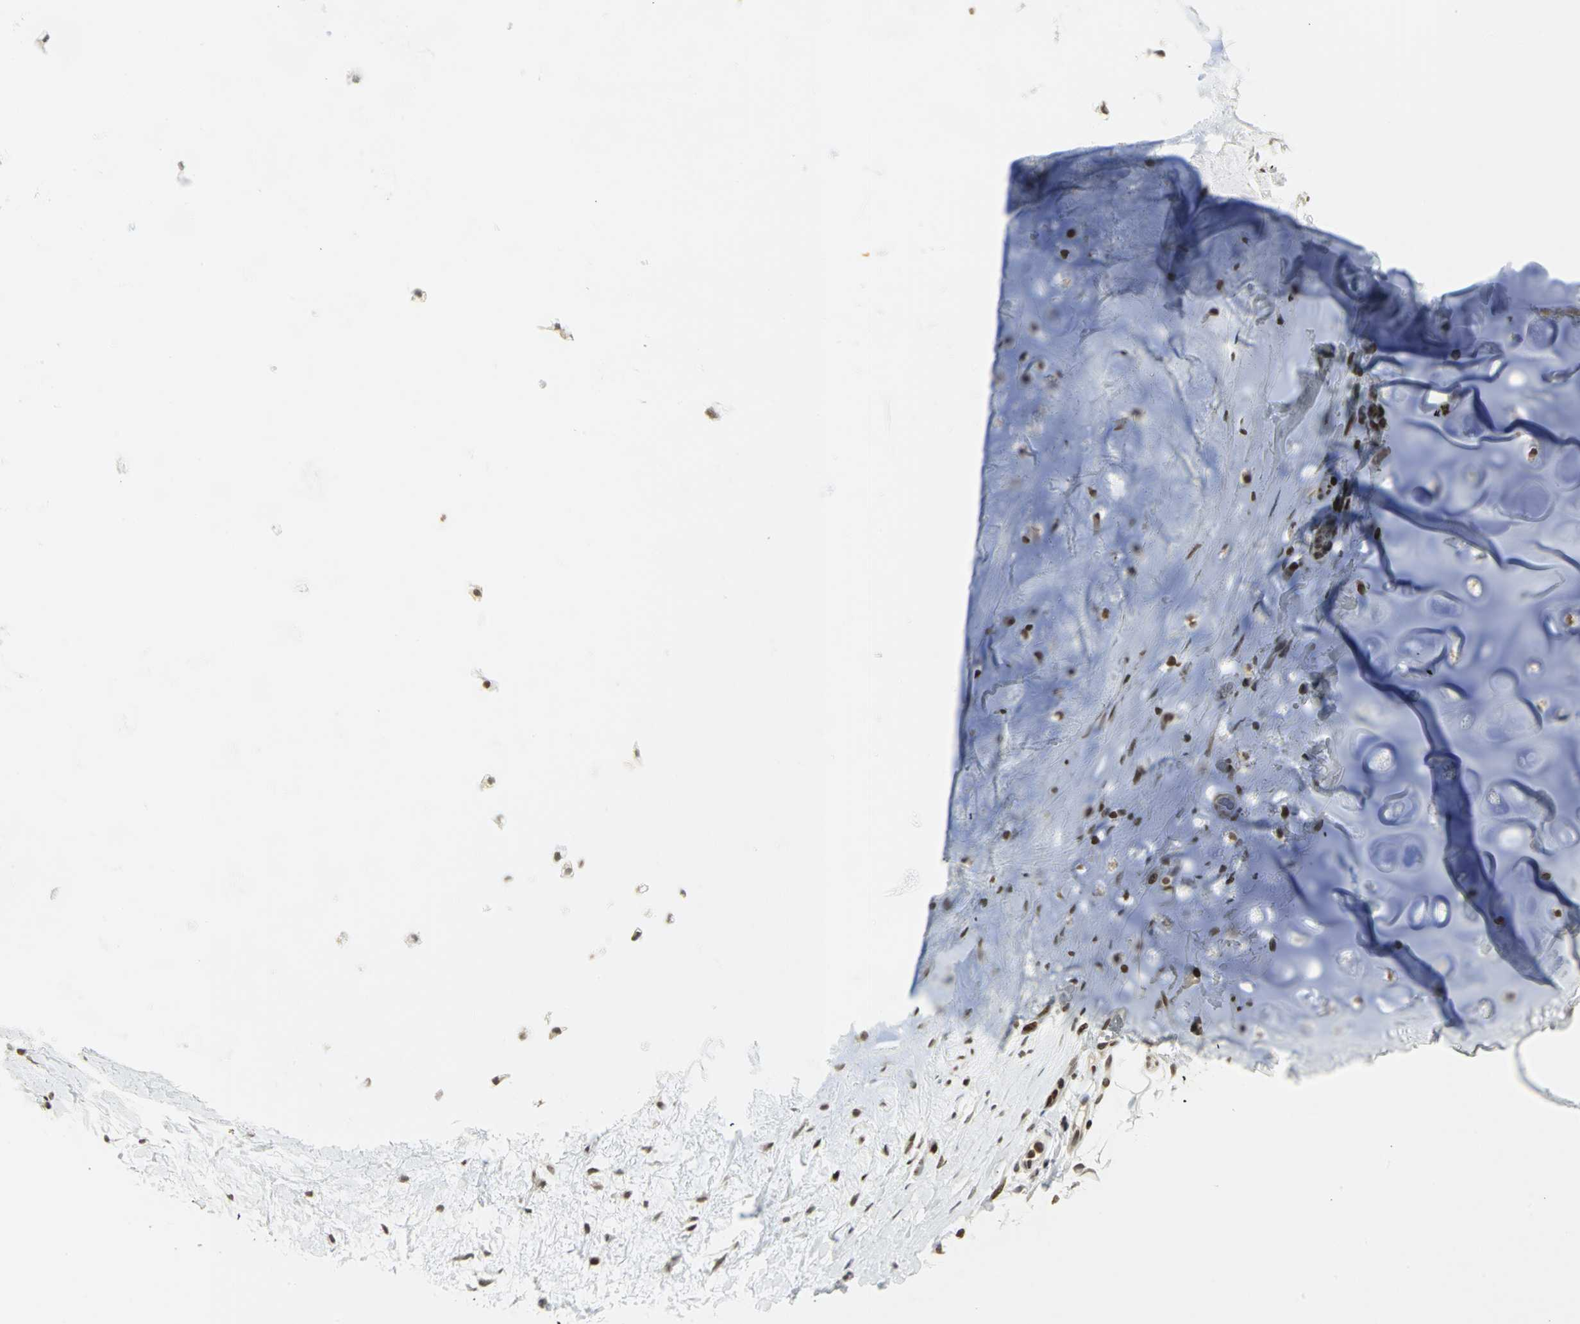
{"staining": {"intensity": "weak", "quantity": ">75%", "location": "nuclear"}, "tissue": "adipose tissue", "cell_type": "Adipocytes", "image_type": "normal", "snomed": [{"axis": "morphology", "description": "Normal tissue, NOS"}, {"axis": "topography", "description": "Cartilage tissue"}, {"axis": "topography", "description": "Bronchus"}], "caption": "Immunohistochemical staining of unremarkable human adipose tissue shows weak nuclear protein positivity in approximately >75% of adipocytes. Immunohistochemistry (ihc) stains the protein of interest in brown and the nuclei are stained blue.", "gene": "KDM1A", "patient": {"sex": "female", "age": 73}}